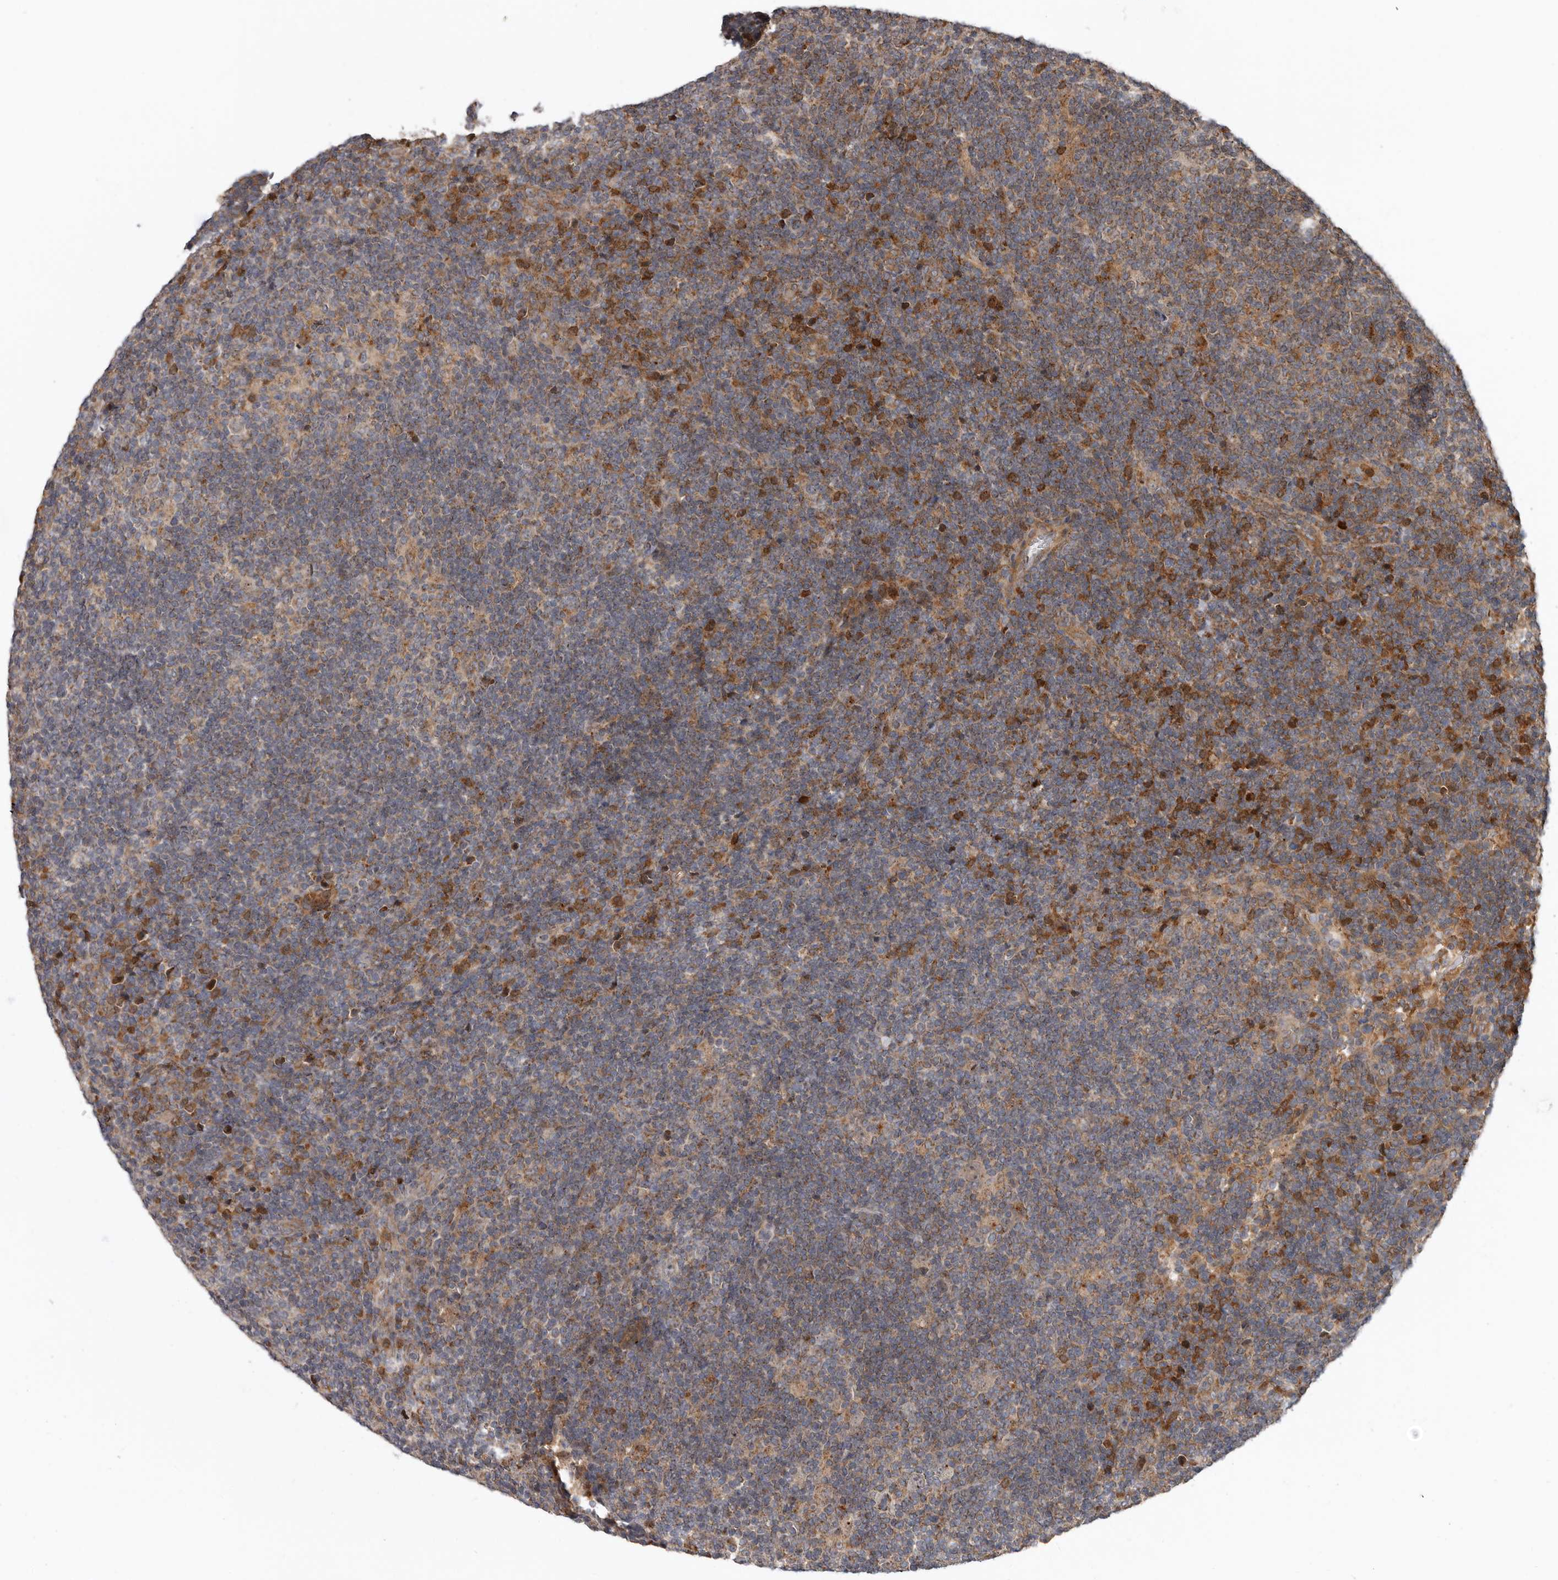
{"staining": {"intensity": "weak", "quantity": ">75%", "location": "cytoplasmic/membranous"}, "tissue": "lymphoma", "cell_type": "Tumor cells", "image_type": "cancer", "snomed": [{"axis": "morphology", "description": "Hodgkin's disease, NOS"}, {"axis": "topography", "description": "Lymph node"}], "caption": "Hodgkin's disease stained with a brown dye exhibits weak cytoplasmic/membranous positive expression in approximately >75% of tumor cells.", "gene": "FGFR4", "patient": {"sex": "female", "age": 57}}